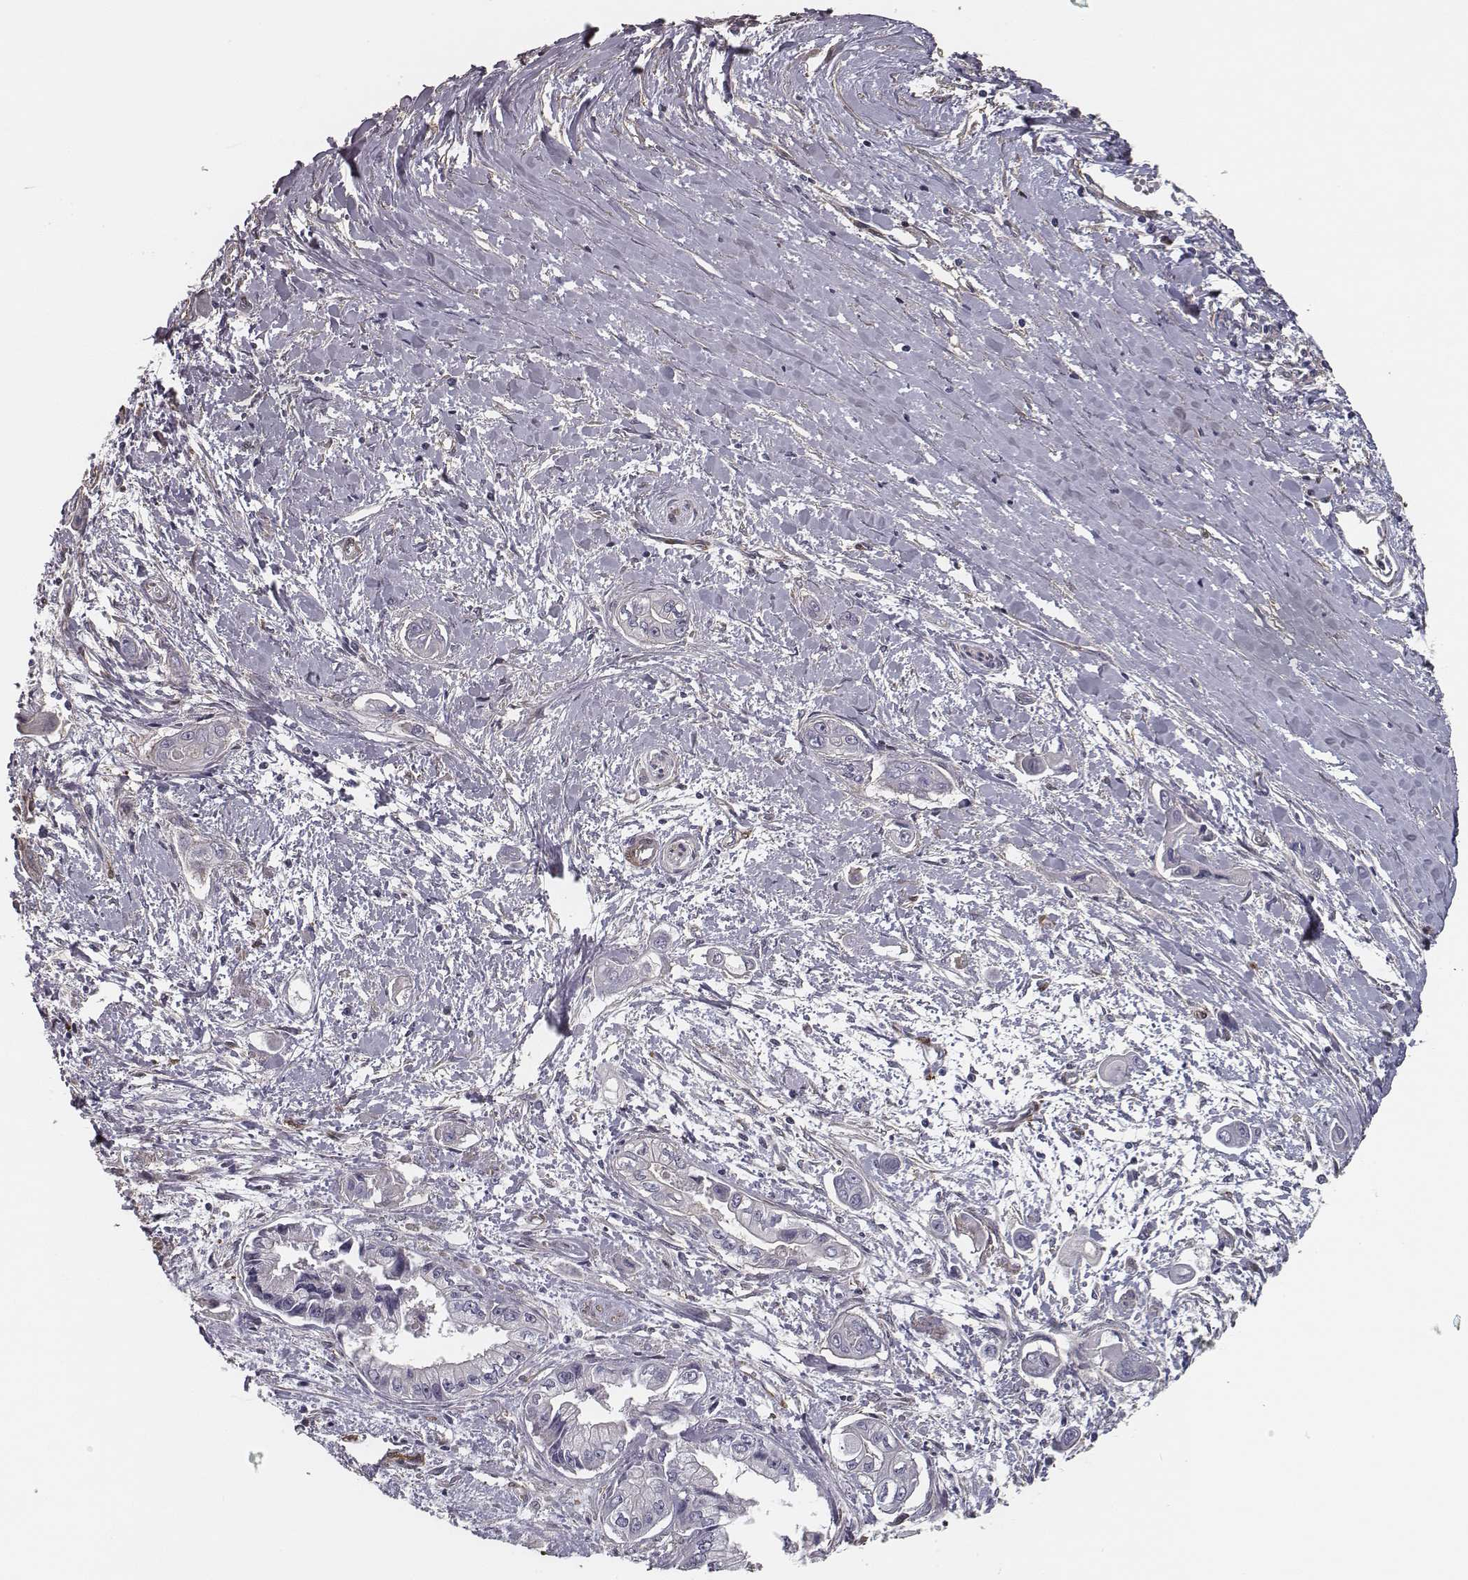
{"staining": {"intensity": "negative", "quantity": "none", "location": "none"}, "tissue": "pancreatic cancer", "cell_type": "Tumor cells", "image_type": "cancer", "snomed": [{"axis": "morphology", "description": "Adenocarcinoma, NOS"}, {"axis": "topography", "description": "Pancreas"}], "caption": "This is a micrograph of immunohistochemistry staining of adenocarcinoma (pancreatic), which shows no positivity in tumor cells.", "gene": "ISYNA1", "patient": {"sex": "male", "age": 60}}